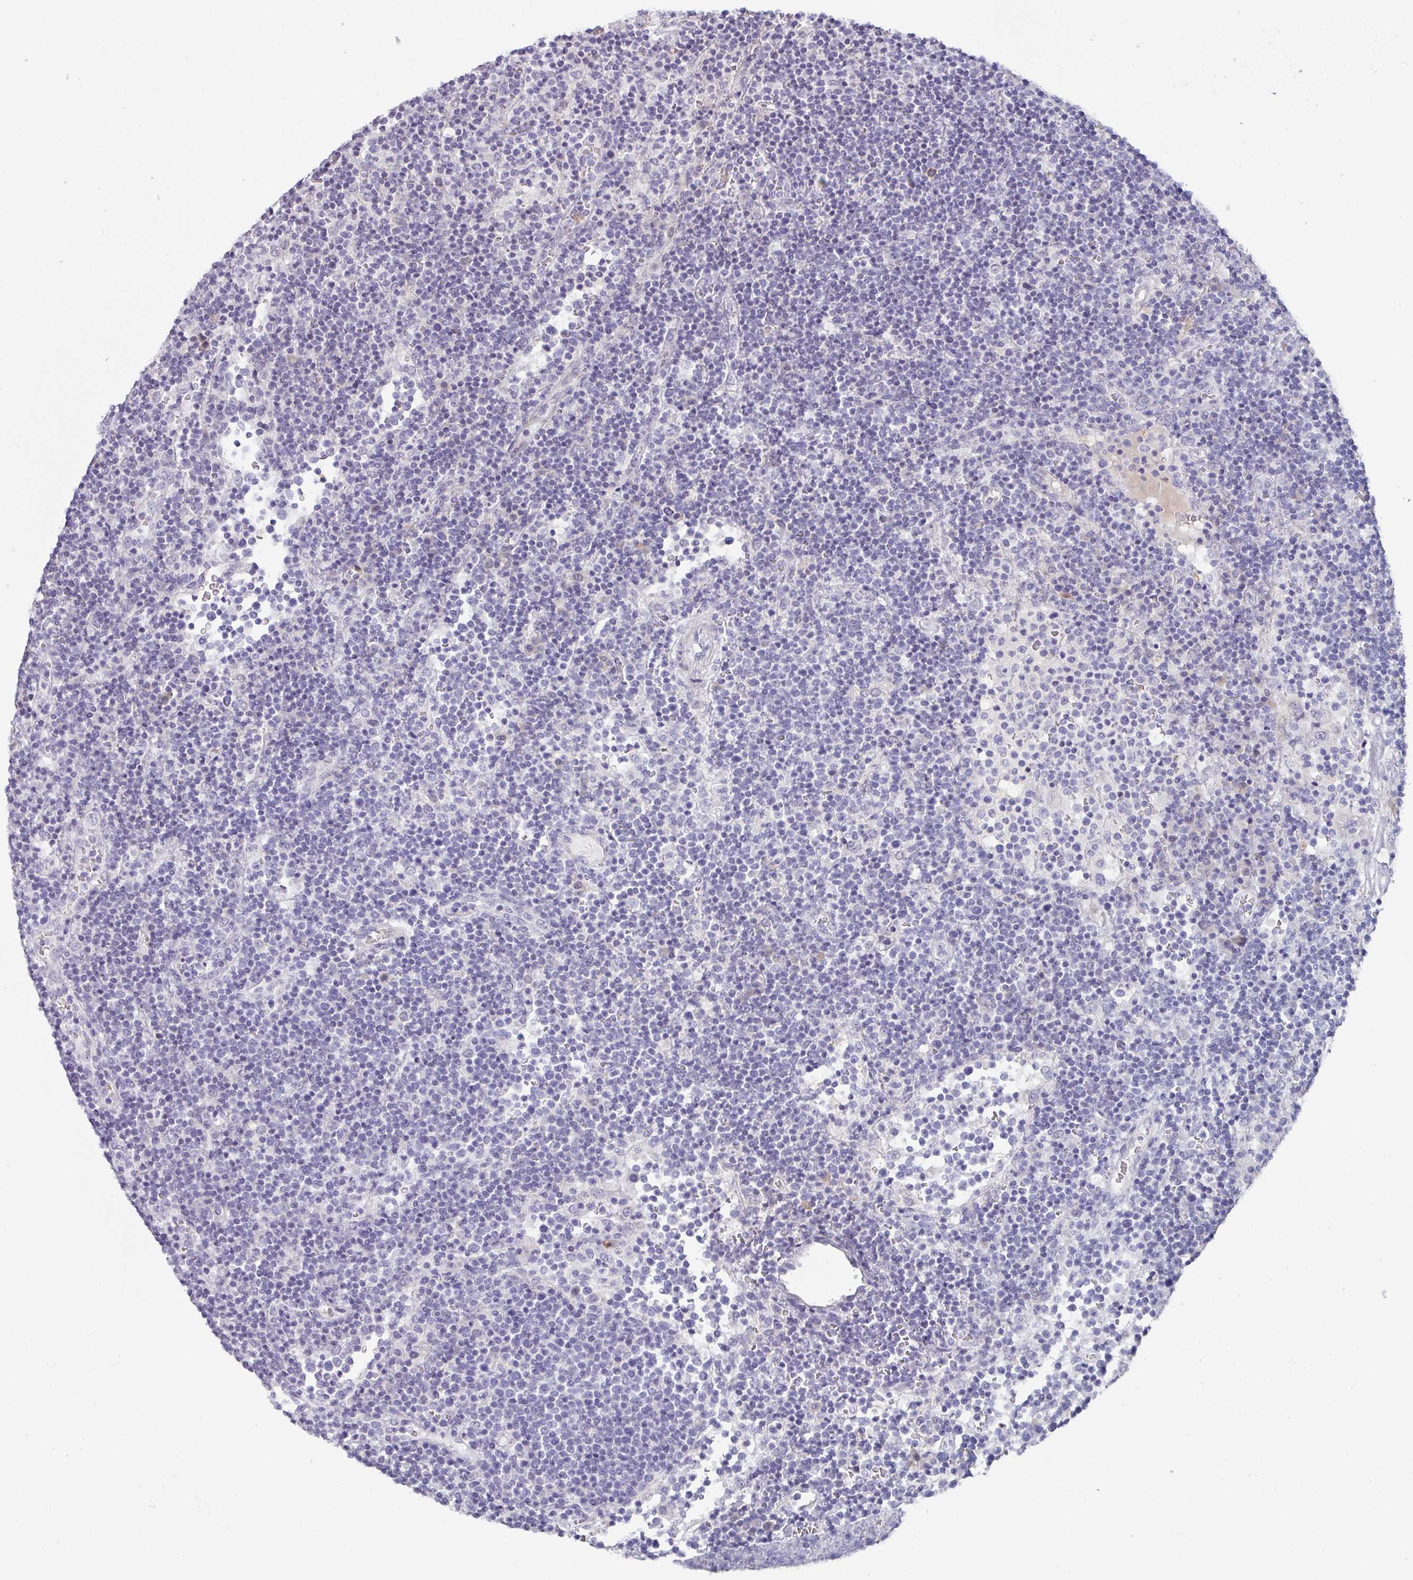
{"staining": {"intensity": "negative", "quantity": "none", "location": "none"}, "tissue": "lymphoma", "cell_type": "Tumor cells", "image_type": "cancer", "snomed": [{"axis": "morphology", "description": "Malignant lymphoma, non-Hodgkin's type, High grade"}, {"axis": "topography", "description": "Lymph node"}], "caption": "A high-resolution histopathology image shows immunohistochemistry staining of malignant lymphoma, non-Hodgkin's type (high-grade), which demonstrates no significant staining in tumor cells.", "gene": "DEFB115", "patient": {"sex": "male", "age": 61}}